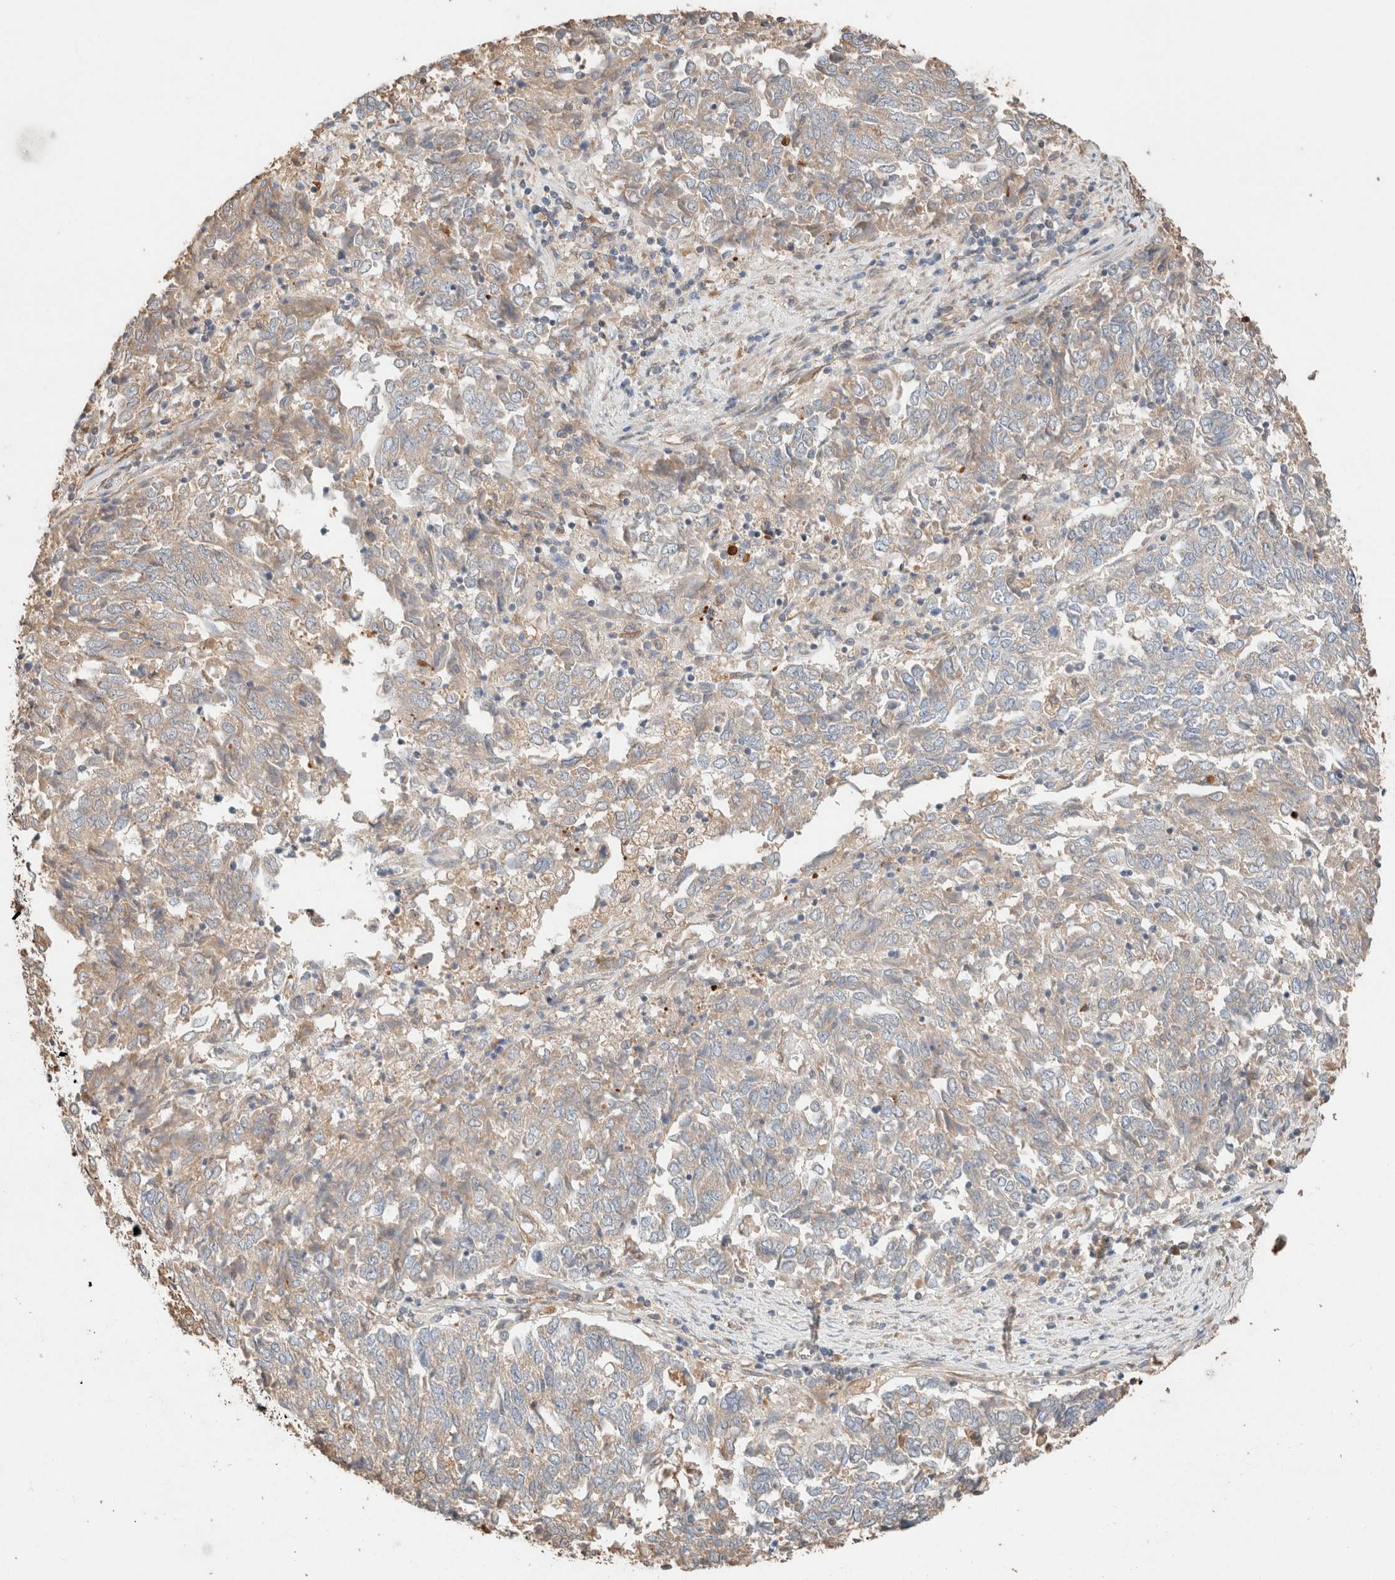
{"staining": {"intensity": "weak", "quantity": ">75%", "location": "cytoplasmic/membranous"}, "tissue": "endometrial cancer", "cell_type": "Tumor cells", "image_type": "cancer", "snomed": [{"axis": "morphology", "description": "Adenocarcinoma, NOS"}, {"axis": "topography", "description": "Endometrium"}], "caption": "Adenocarcinoma (endometrial) stained for a protein (brown) reveals weak cytoplasmic/membranous positive staining in approximately >75% of tumor cells.", "gene": "TUBD1", "patient": {"sex": "female", "age": 80}}